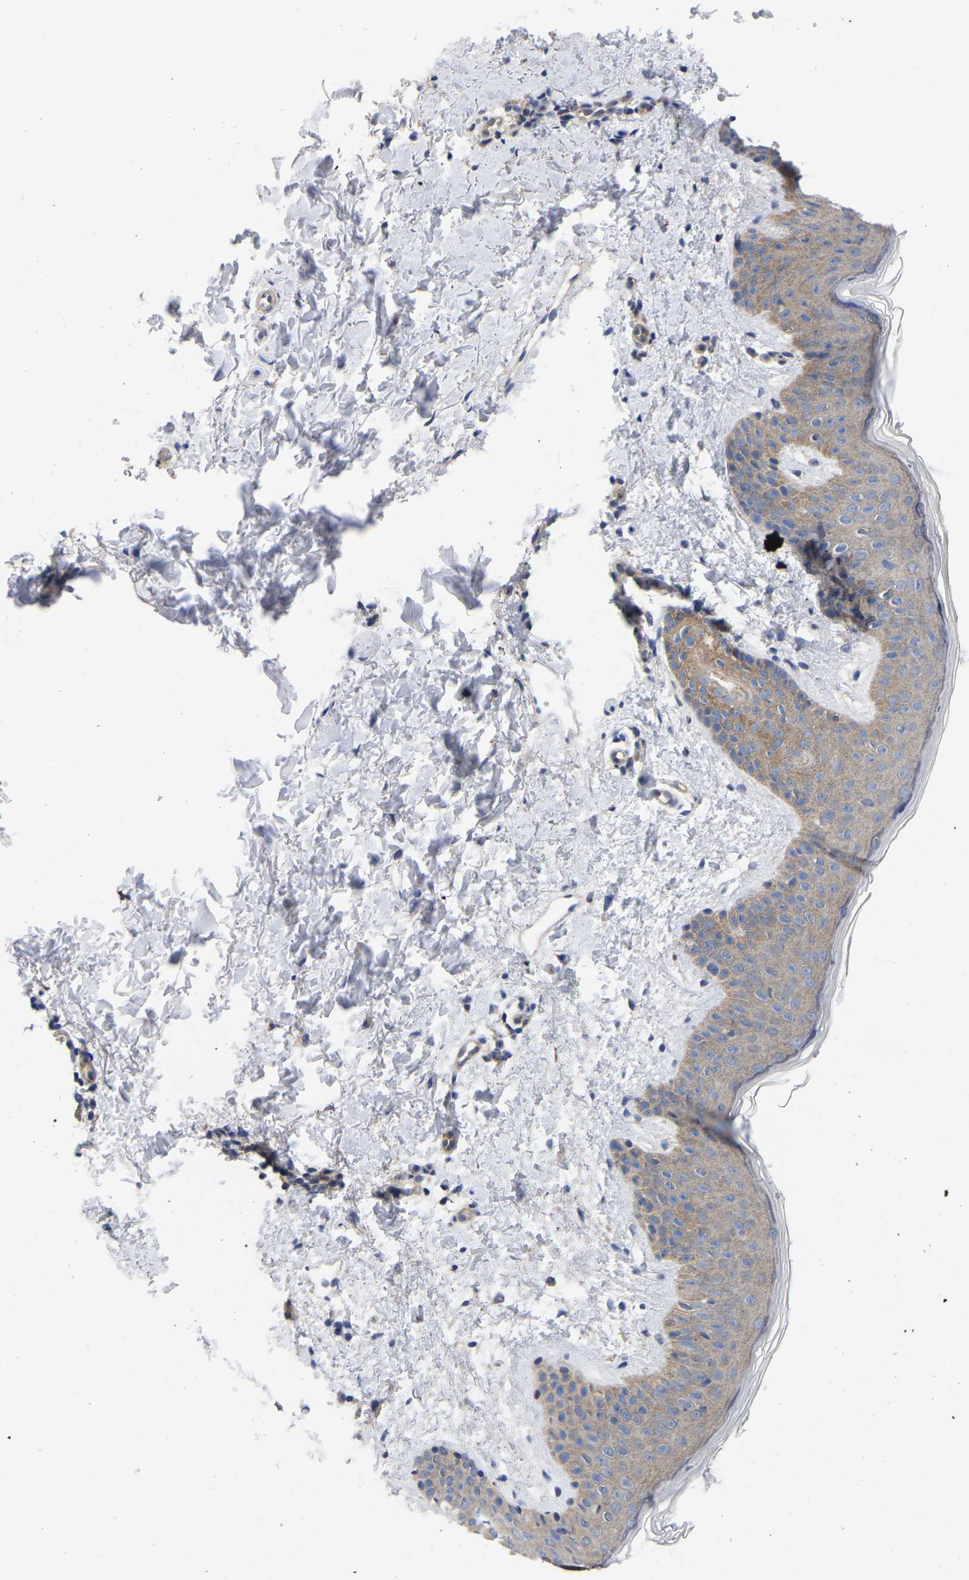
{"staining": {"intensity": "negative", "quantity": "none", "location": "none"}, "tissue": "skin", "cell_type": "Fibroblasts", "image_type": "normal", "snomed": [{"axis": "morphology", "description": "Normal tissue, NOS"}, {"axis": "topography", "description": "Skin"}], "caption": "Histopathology image shows no protein expression in fibroblasts of unremarkable skin. (DAB (3,3'-diaminobenzidine) immunohistochemistry (IHC) with hematoxylin counter stain).", "gene": "TCP1", "patient": {"sex": "male", "age": 40}}